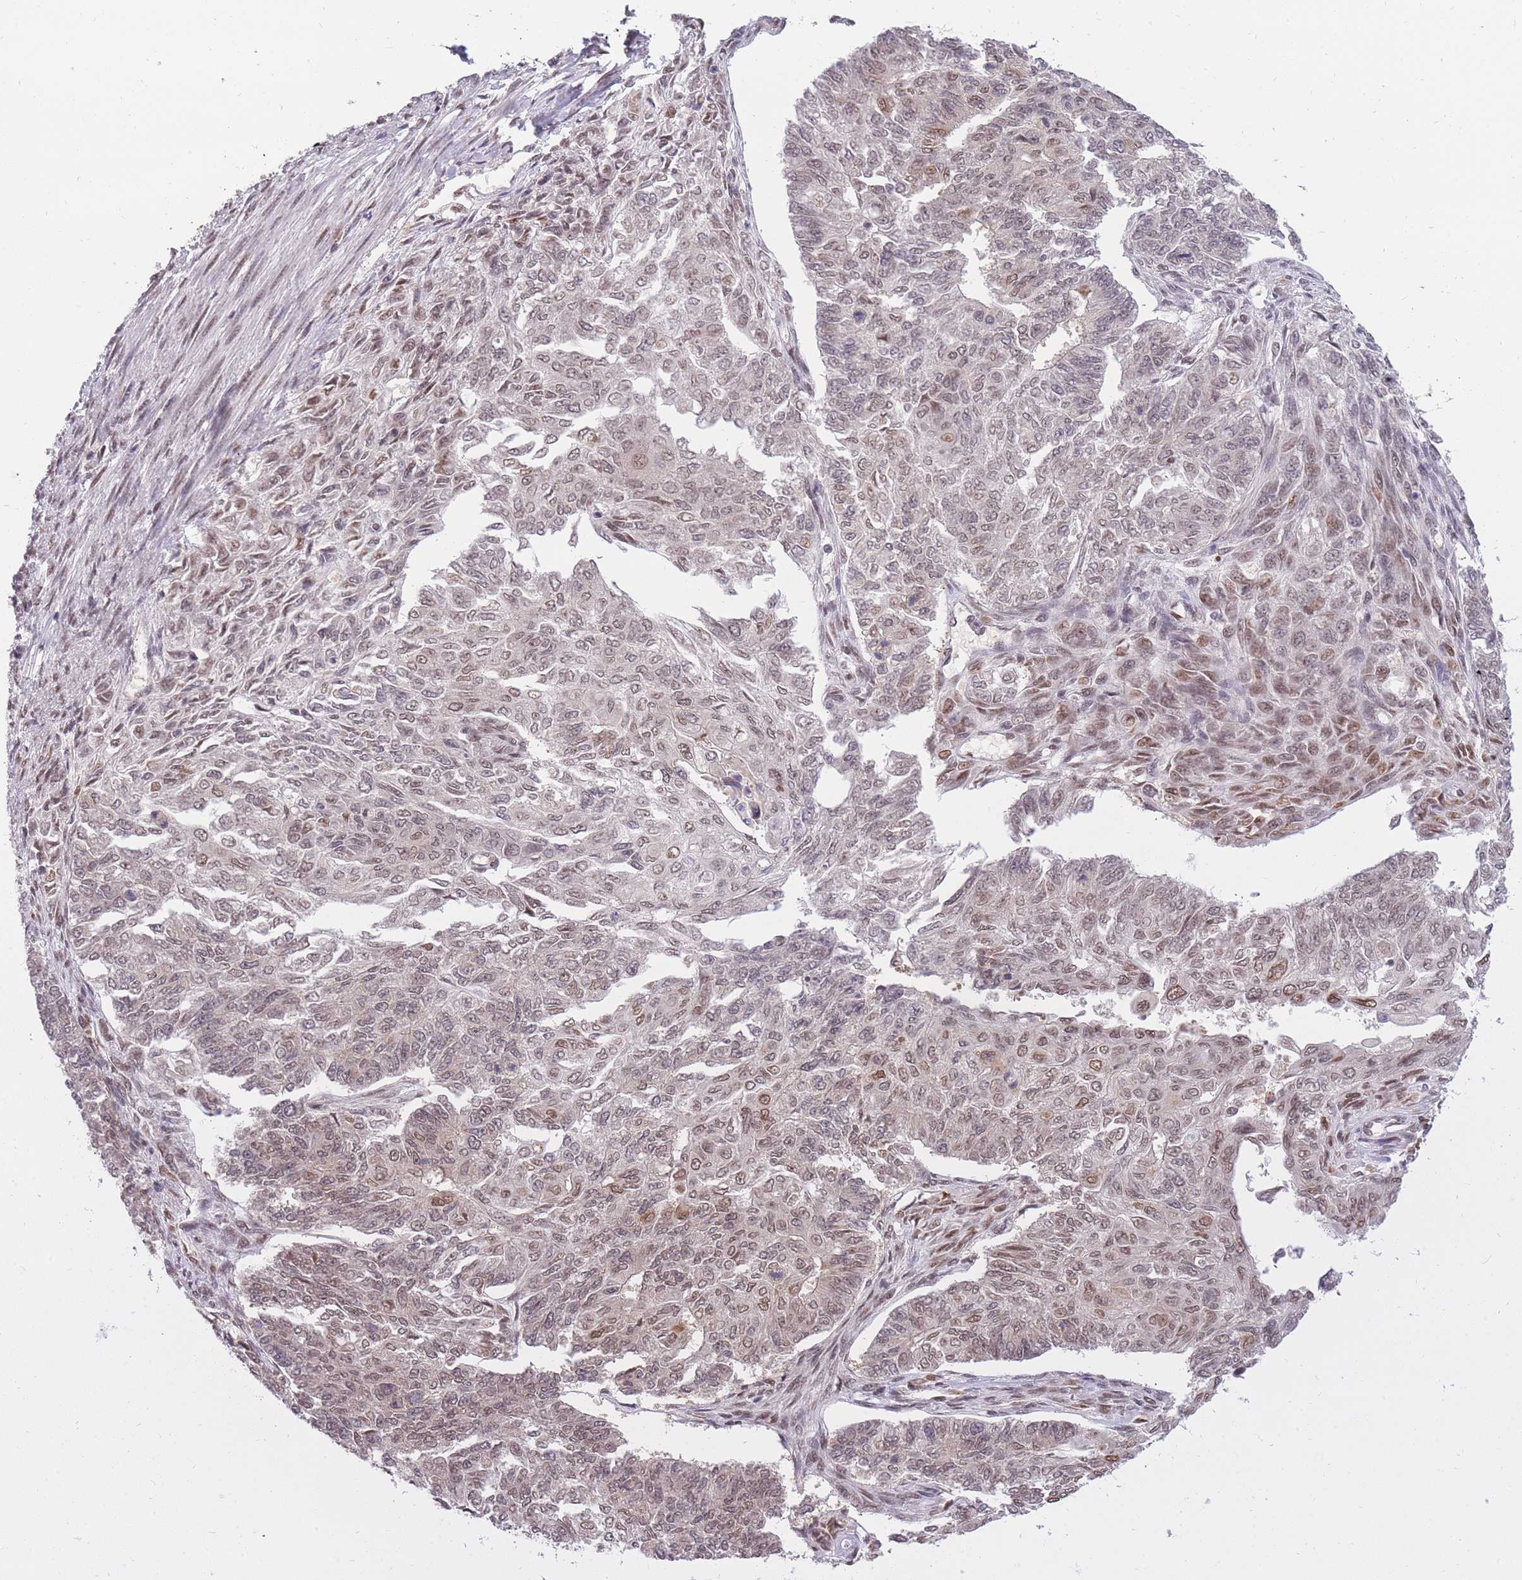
{"staining": {"intensity": "moderate", "quantity": "25%-75%", "location": "nuclear"}, "tissue": "endometrial cancer", "cell_type": "Tumor cells", "image_type": "cancer", "snomed": [{"axis": "morphology", "description": "Adenocarcinoma, NOS"}, {"axis": "topography", "description": "Endometrium"}], "caption": "Moderate nuclear protein staining is appreciated in approximately 25%-75% of tumor cells in endometrial cancer (adenocarcinoma).", "gene": "CDIP1", "patient": {"sex": "female", "age": 32}}